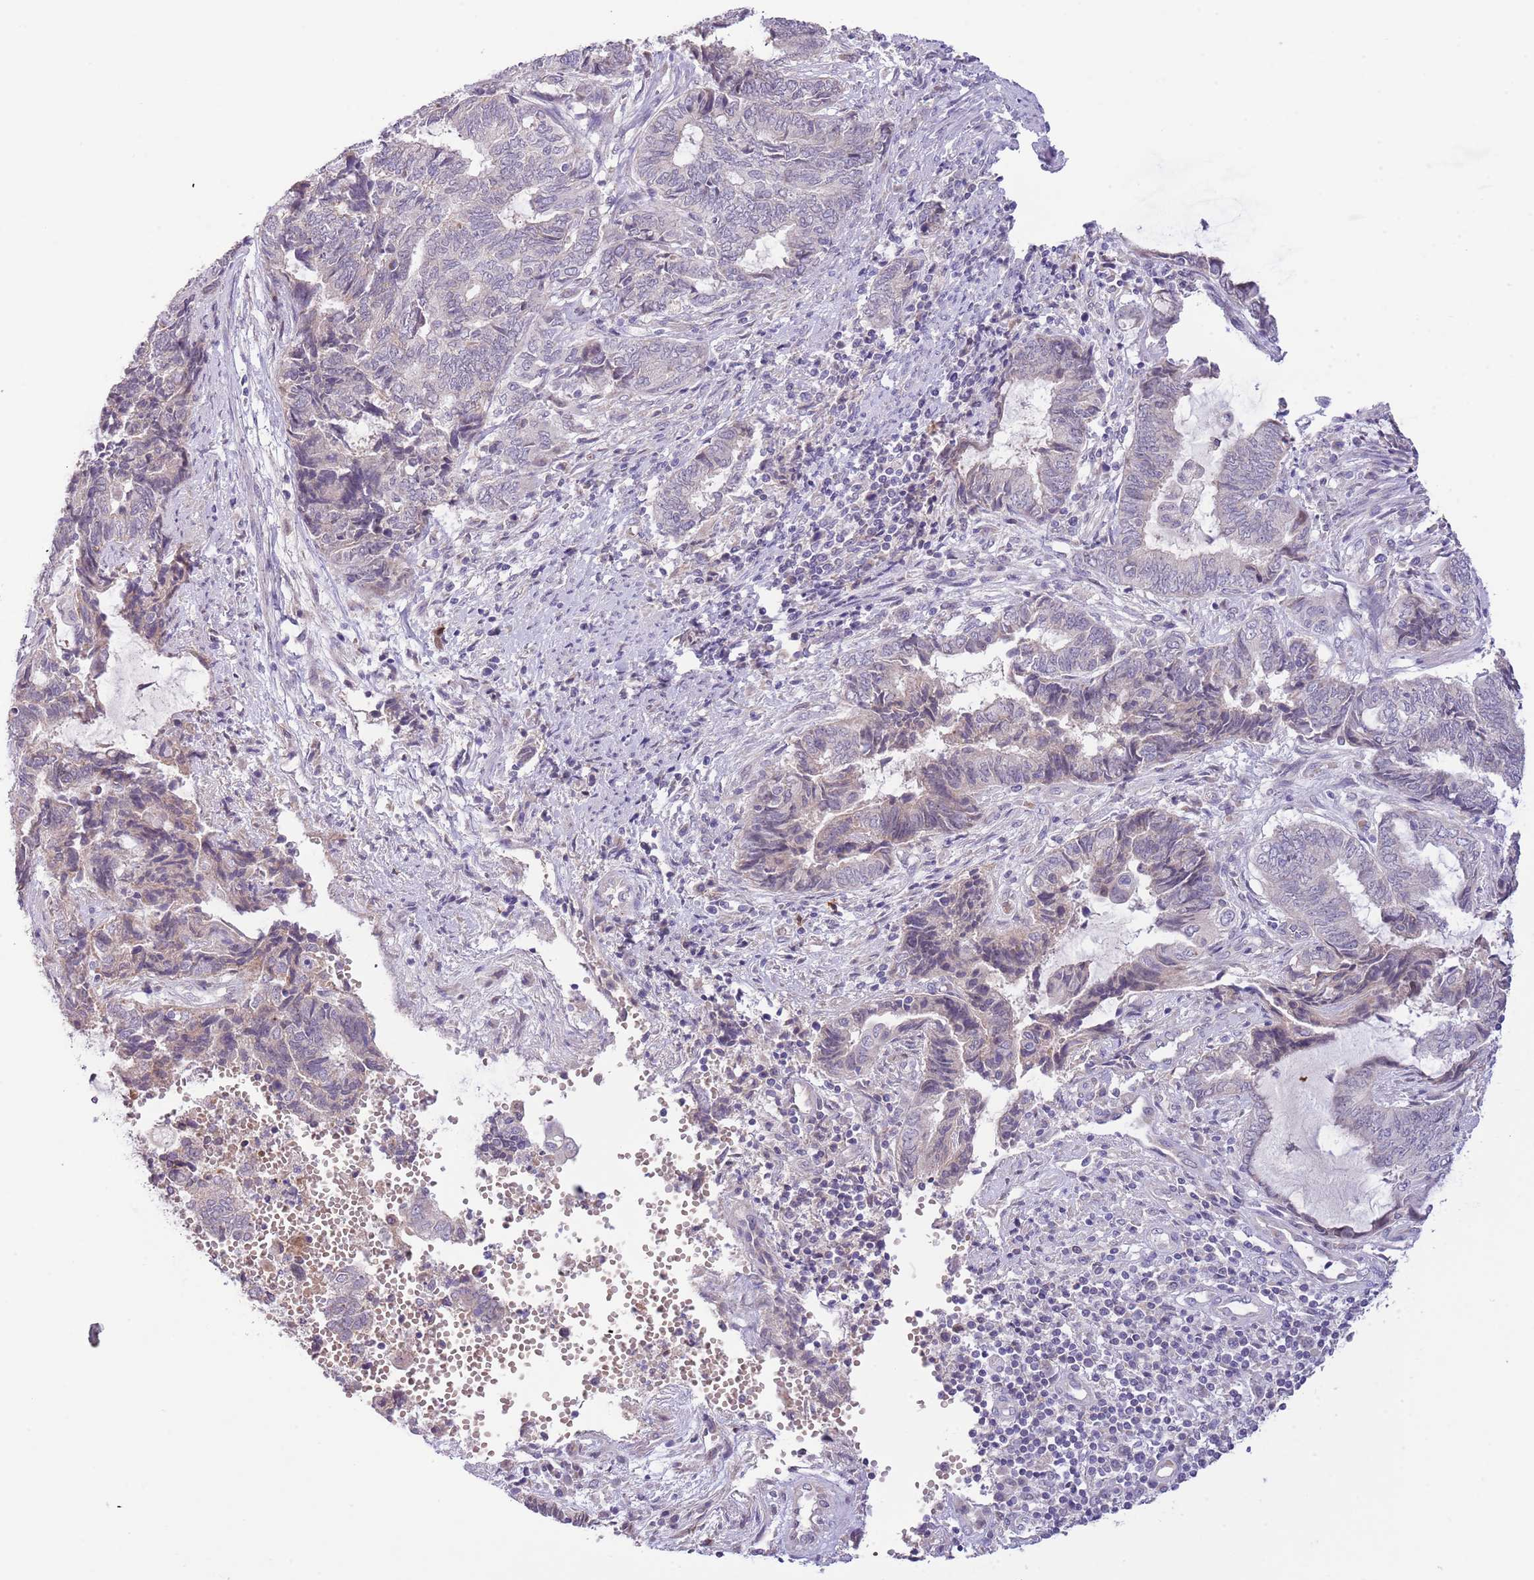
{"staining": {"intensity": "negative", "quantity": "none", "location": "none"}, "tissue": "endometrial cancer", "cell_type": "Tumor cells", "image_type": "cancer", "snomed": [{"axis": "morphology", "description": "Adenocarcinoma, NOS"}, {"axis": "topography", "description": "Uterus"}, {"axis": "topography", "description": "Endometrium"}], "caption": "The photomicrograph displays no significant expression in tumor cells of endometrial cancer.", "gene": "AP1S2", "patient": {"sex": "female", "age": 70}}